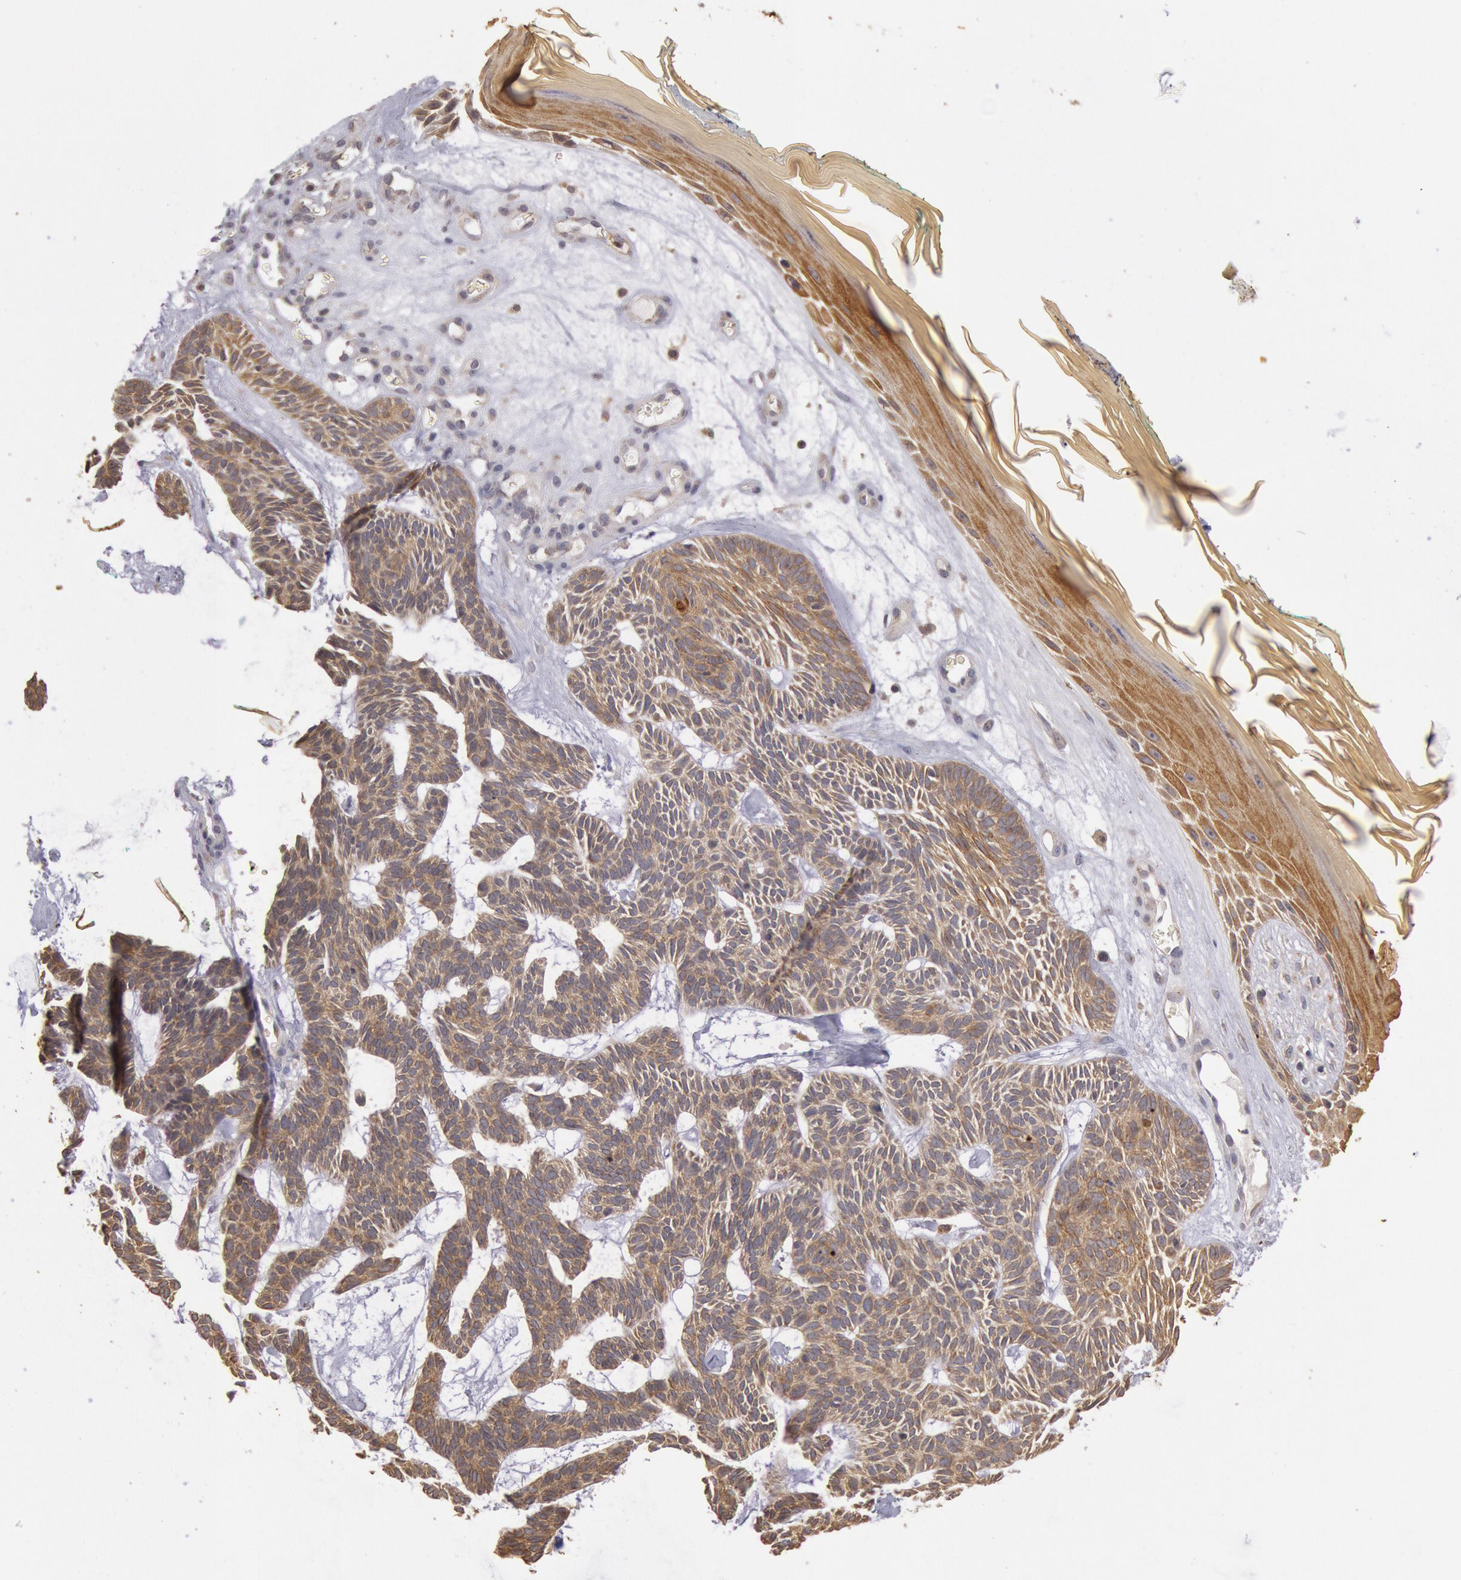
{"staining": {"intensity": "strong", "quantity": ">75%", "location": "cytoplasmic/membranous"}, "tissue": "skin cancer", "cell_type": "Tumor cells", "image_type": "cancer", "snomed": [{"axis": "morphology", "description": "Basal cell carcinoma"}, {"axis": "topography", "description": "Skin"}], "caption": "Immunohistochemistry of human skin cancer (basal cell carcinoma) displays high levels of strong cytoplasmic/membranous expression in approximately >75% of tumor cells.", "gene": "PLA2G6", "patient": {"sex": "male", "age": 75}}